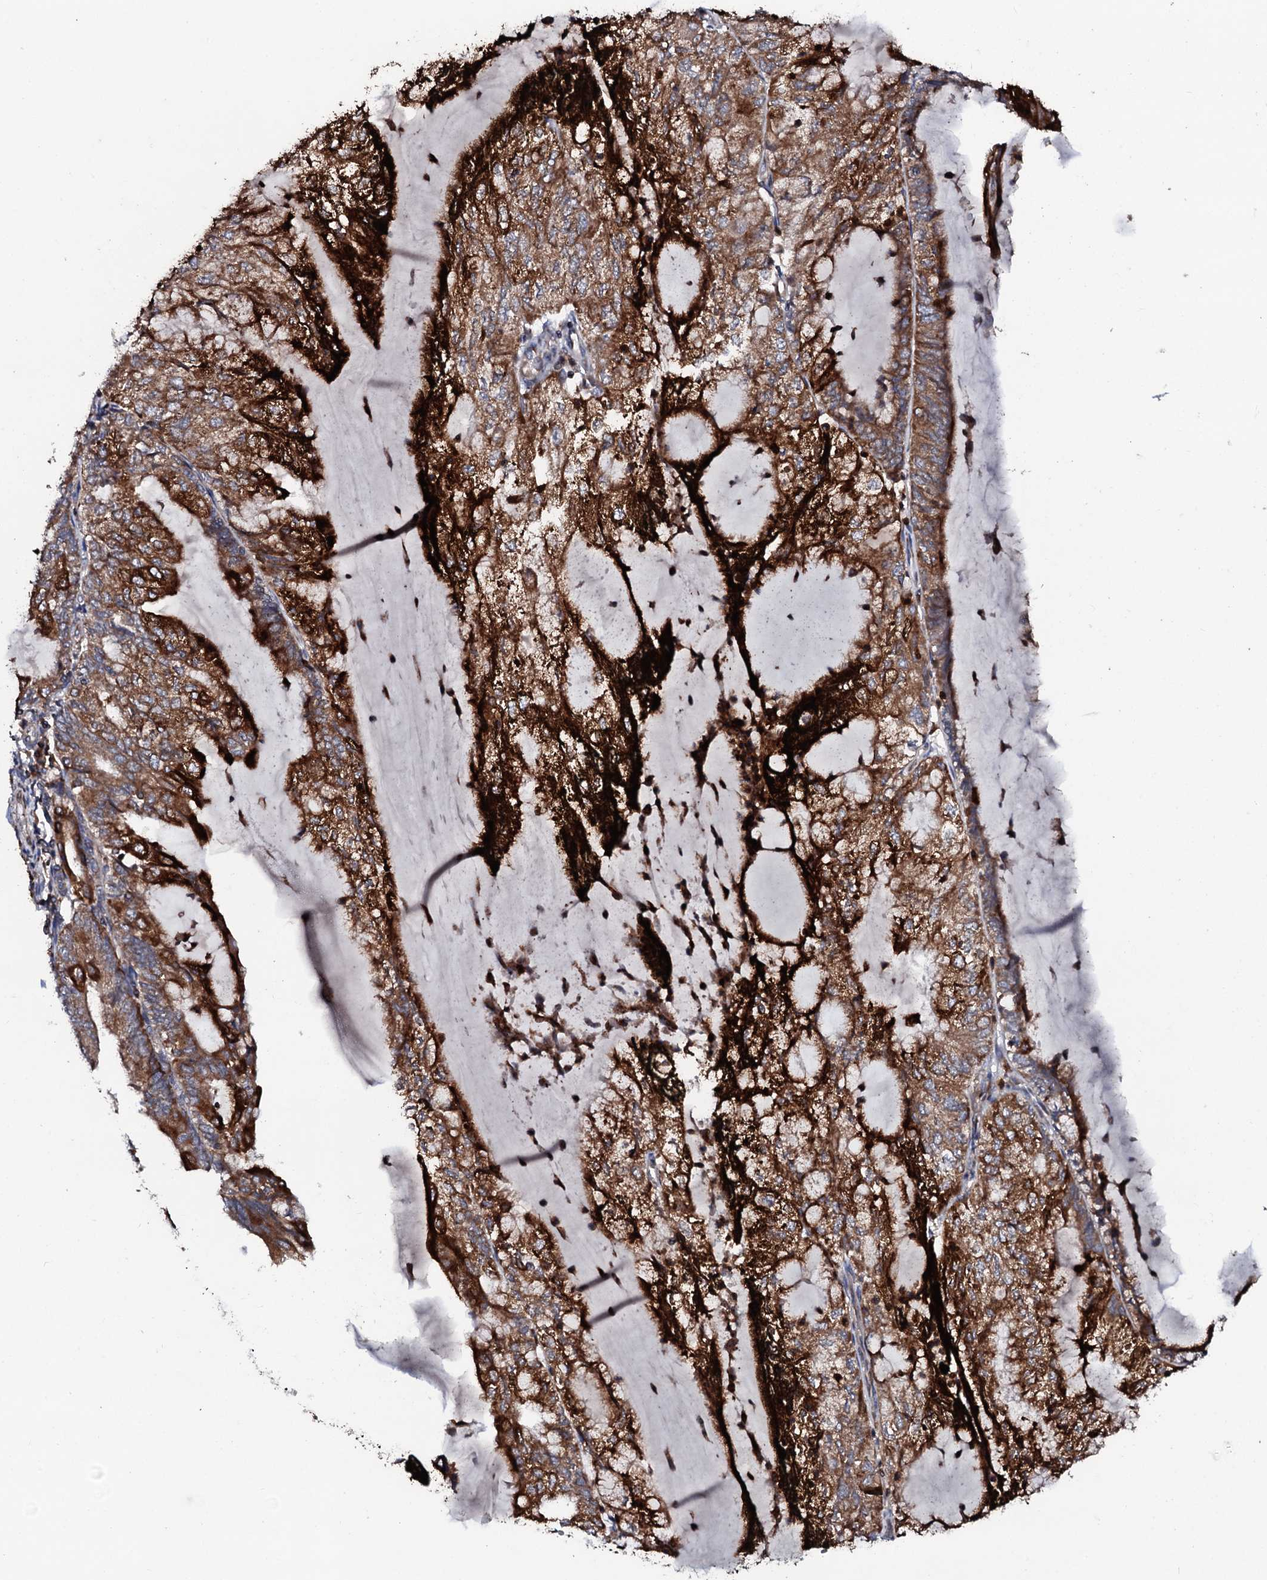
{"staining": {"intensity": "strong", "quantity": ">75%", "location": "cytoplasmic/membranous"}, "tissue": "endometrial cancer", "cell_type": "Tumor cells", "image_type": "cancer", "snomed": [{"axis": "morphology", "description": "Adenocarcinoma, NOS"}, {"axis": "topography", "description": "Endometrium"}], "caption": "This histopathology image reveals immunohistochemistry (IHC) staining of endometrial adenocarcinoma, with high strong cytoplasmic/membranous expression in about >75% of tumor cells.", "gene": "SDHAF2", "patient": {"sex": "female", "age": 81}}